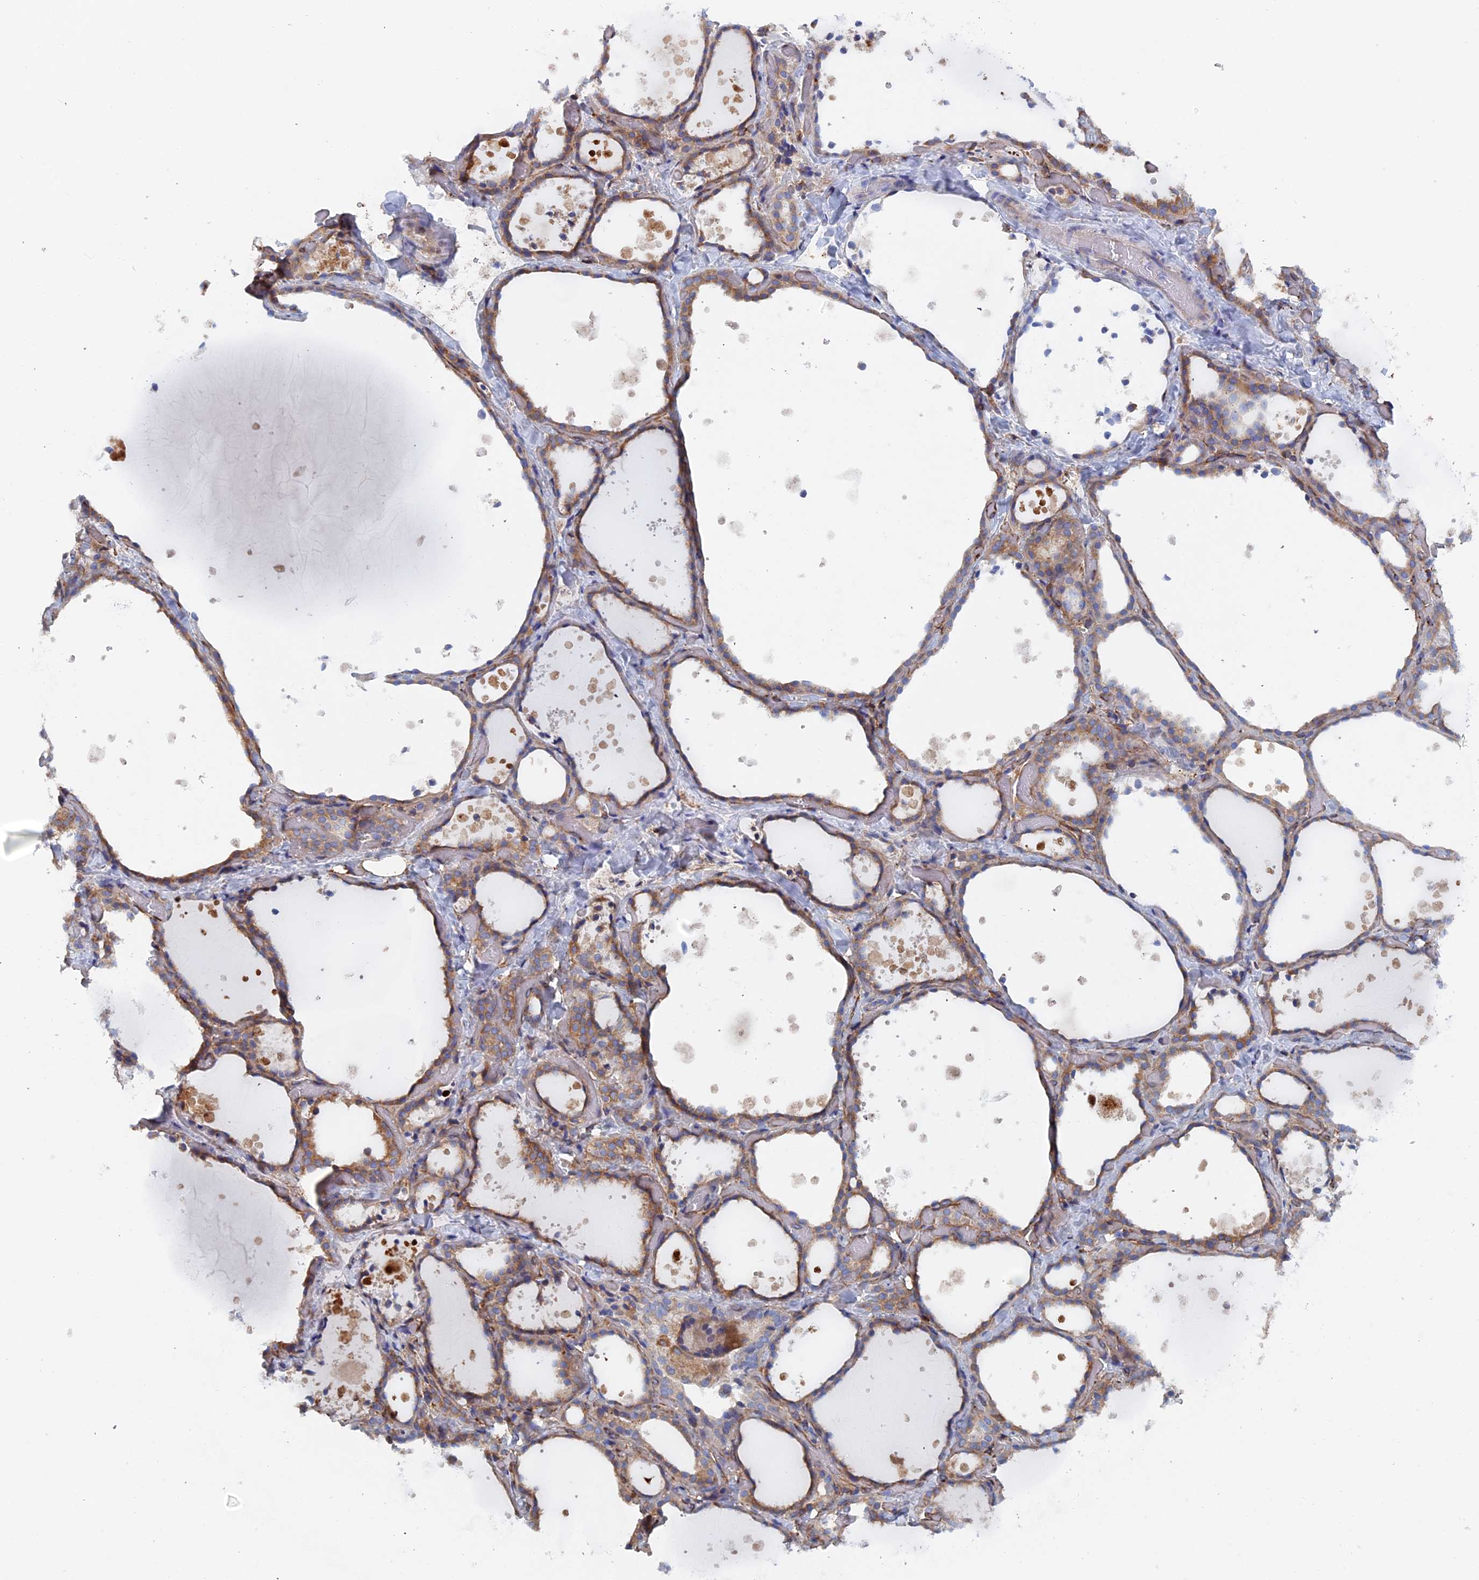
{"staining": {"intensity": "moderate", "quantity": "25%-75%", "location": "cytoplasmic/membranous"}, "tissue": "thyroid gland", "cell_type": "Glandular cells", "image_type": "normal", "snomed": [{"axis": "morphology", "description": "Normal tissue, NOS"}, {"axis": "topography", "description": "Thyroid gland"}], "caption": "An IHC image of benign tissue is shown. Protein staining in brown labels moderate cytoplasmic/membranous positivity in thyroid gland within glandular cells.", "gene": "COG7", "patient": {"sex": "female", "age": 44}}